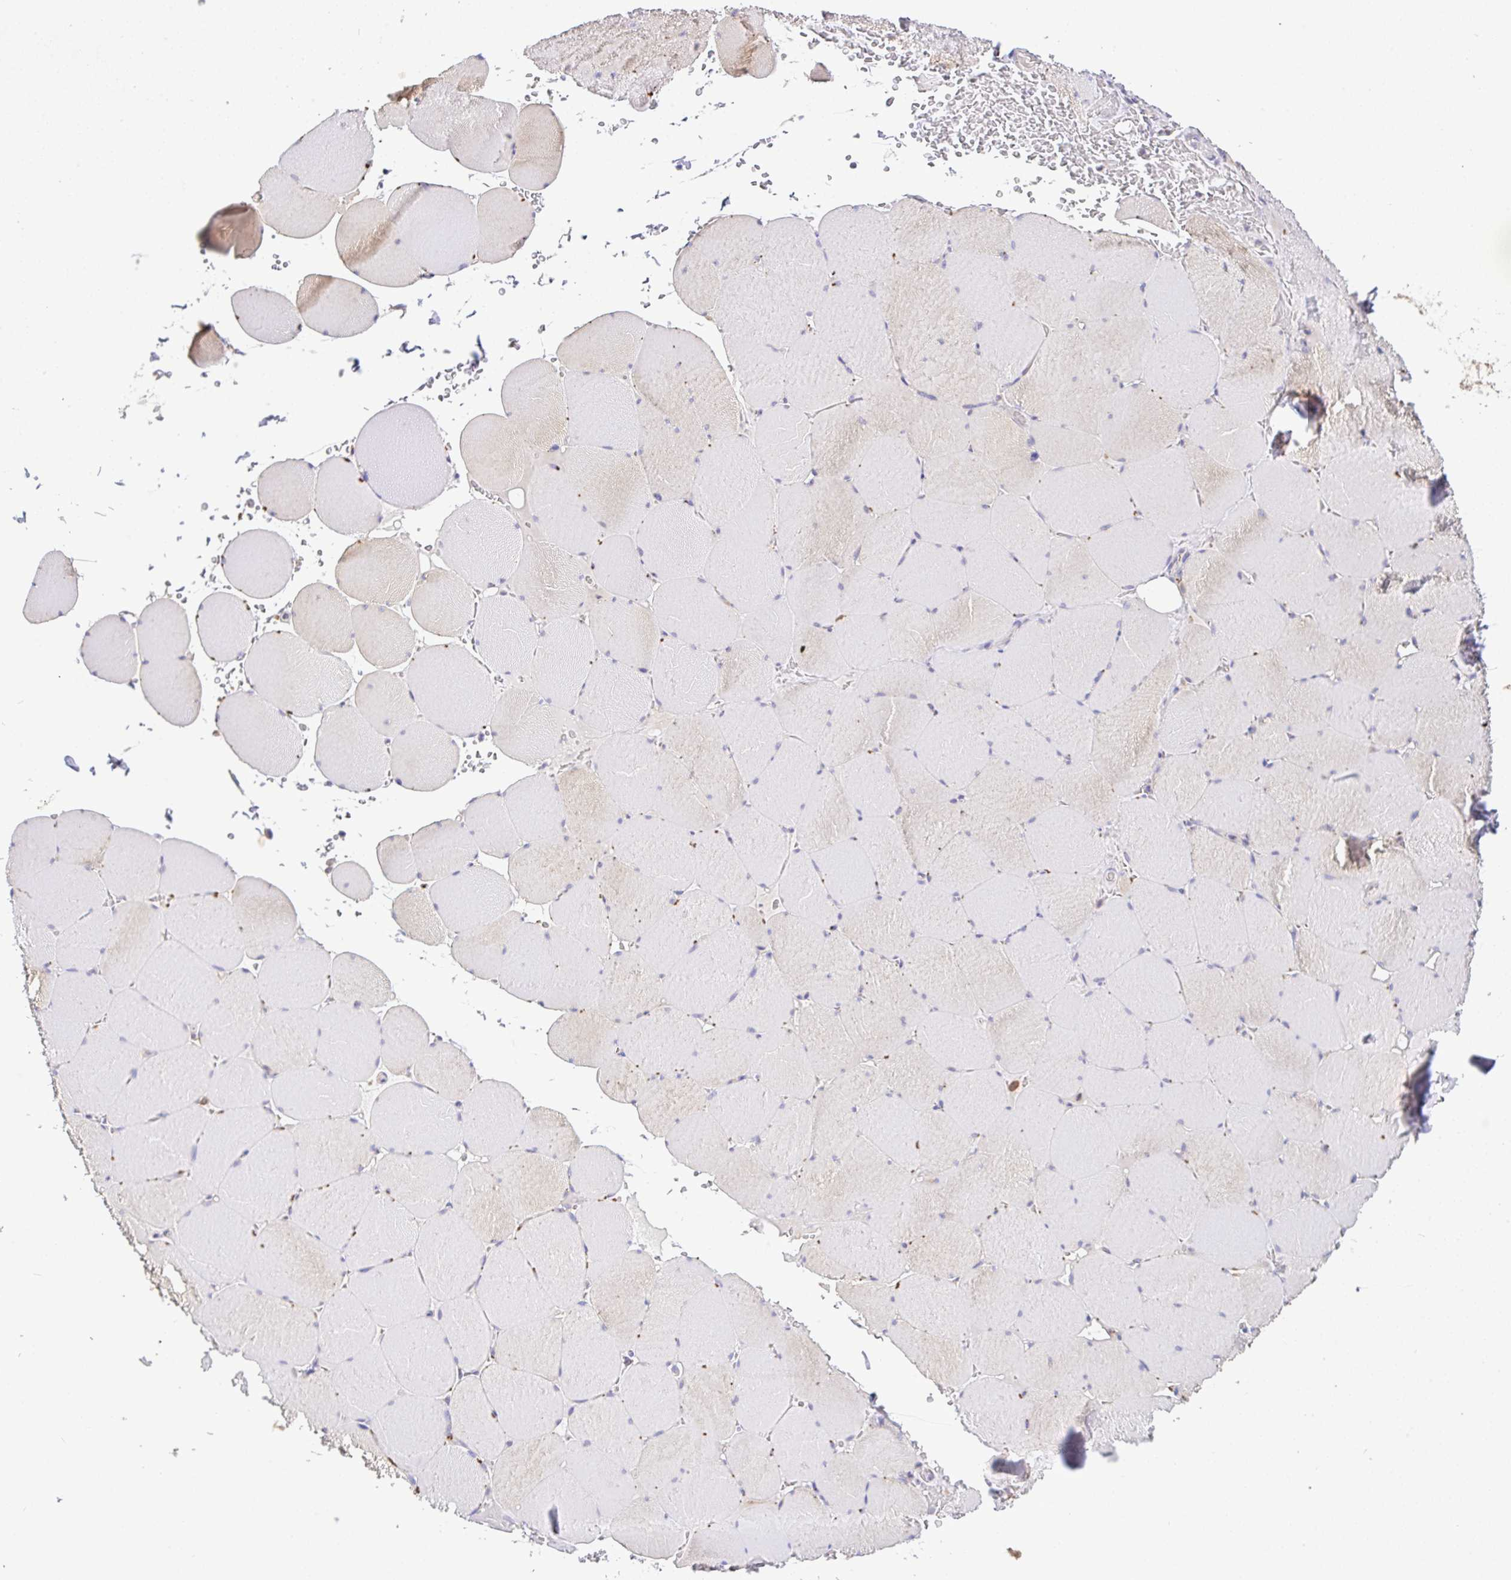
{"staining": {"intensity": "weak", "quantity": "<25%", "location": "cytoplasmic/membranous"}, "tissue": "skeletal muscle", "cell_type": "Myocytes", "image_type": "normal", "snomed": [{"axis": "morphology", "description": "Normal tissue, NOS"}, {"axis": "topography", "description": "Skeletal muscle"}, {"axis": "topography", "description": "Head-Neck"}], "caption": "Myocytes are negative for protein expression in normal human skeletal muscle. (DAB immunohistochemistry (IHC), high magnification).", "gene": "EPN3", "patient": {"sex": "male", "age": 66}}